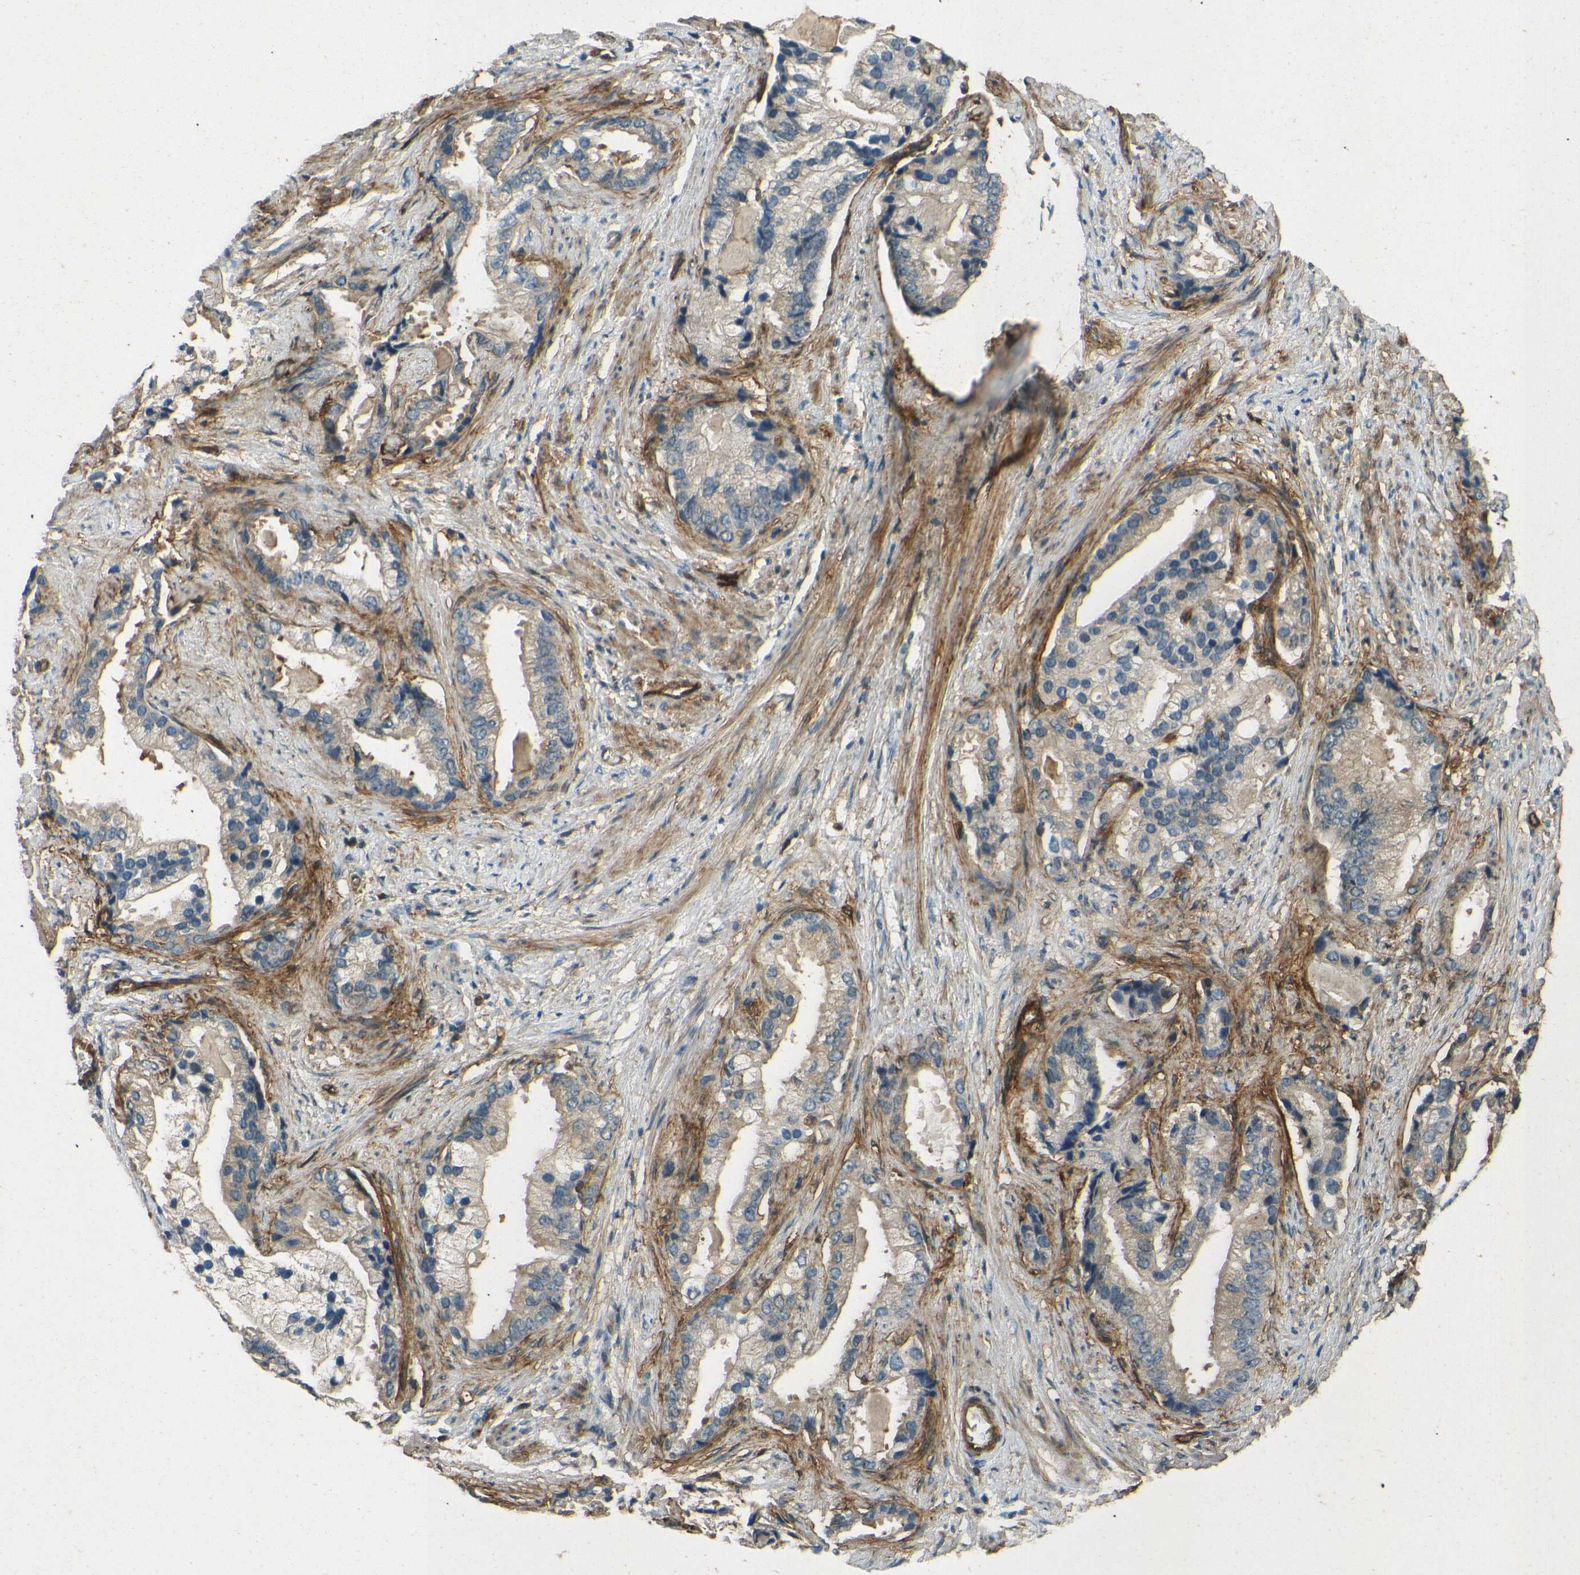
{"staining": {"intensity": "weak", "quantity": ">75%", "location": "cytoplasmic/membranous"}, "tissue": "prostate cancer", "cell_type": "Tumor cells", "image_type": "cancer", "snomed": [{"axis": "morphology", "description": "Adenocarcinoma, Low grade"}, {"axis": "topography", "description": "Prostate"}], "caption": "This is a micrograph of immunohistochemistry (IHC) staining of prostate adenocarcinoma (low-grade), which shows weak staining in the cytoplasmic/membranous of tumor cells.", "gene": "ENTPD1", "patient": {"sex": "male", "age": 71}}